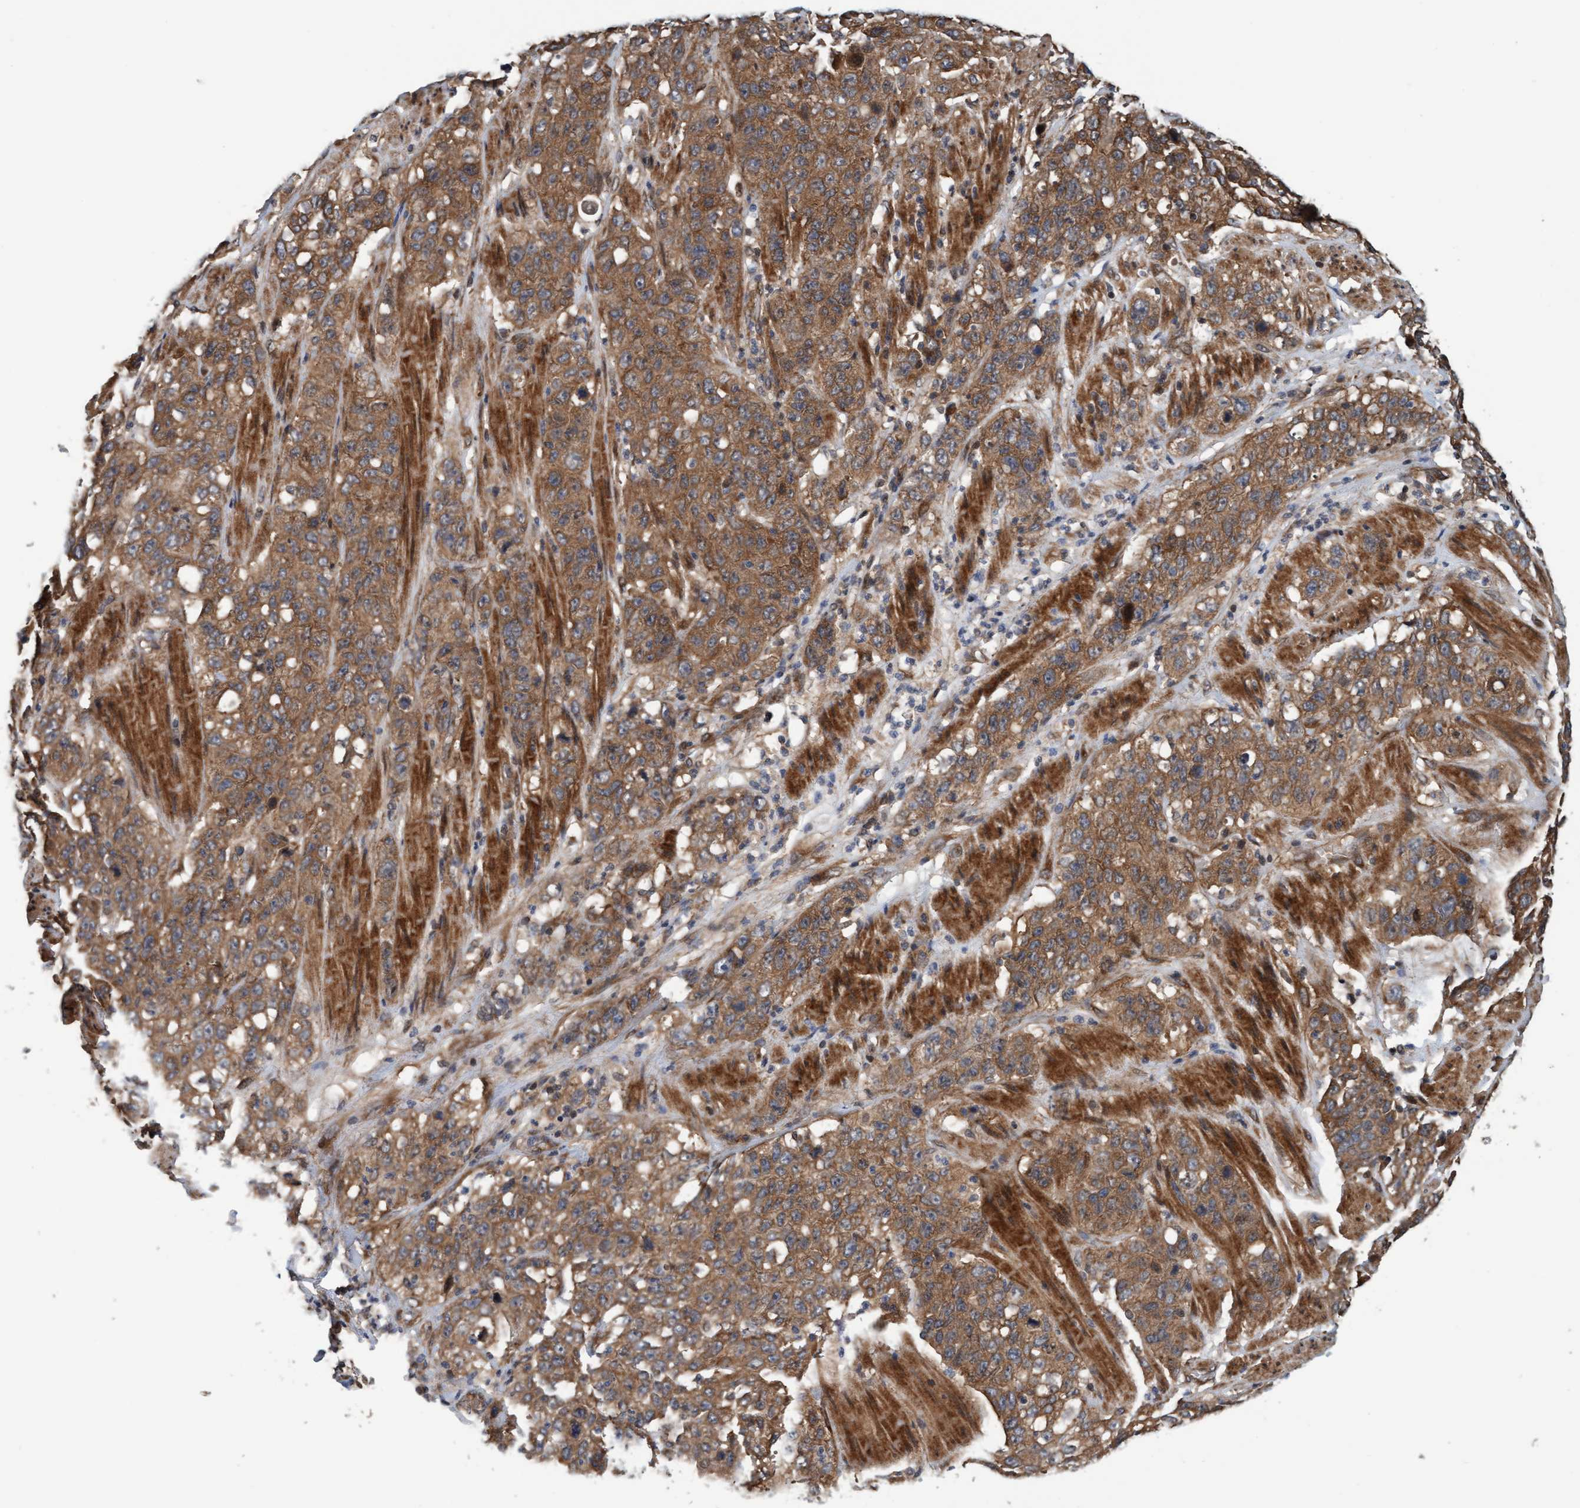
{"staining": {"intensity": "moderate", "quantity": ">75%", "location": "cytoplasmic/membranous"}, "tissue": "stomach cancer", "cell_type": "Tumor cells", "image_type": "cancer", "snomed": [{"axis": "morphology", "description": "Adenocarcinoma, NOS"}, {"axis": "topography", "description": "Stomach"}], "caption": "There is medium levels of moderate cytoplasmic/membranous expression in tumor cells of stomach cancer, as demonstrated by immunohistochemical staining (brown color).", "gene": "MLXIP", "patient": {"sex": "male", "age": 48}}